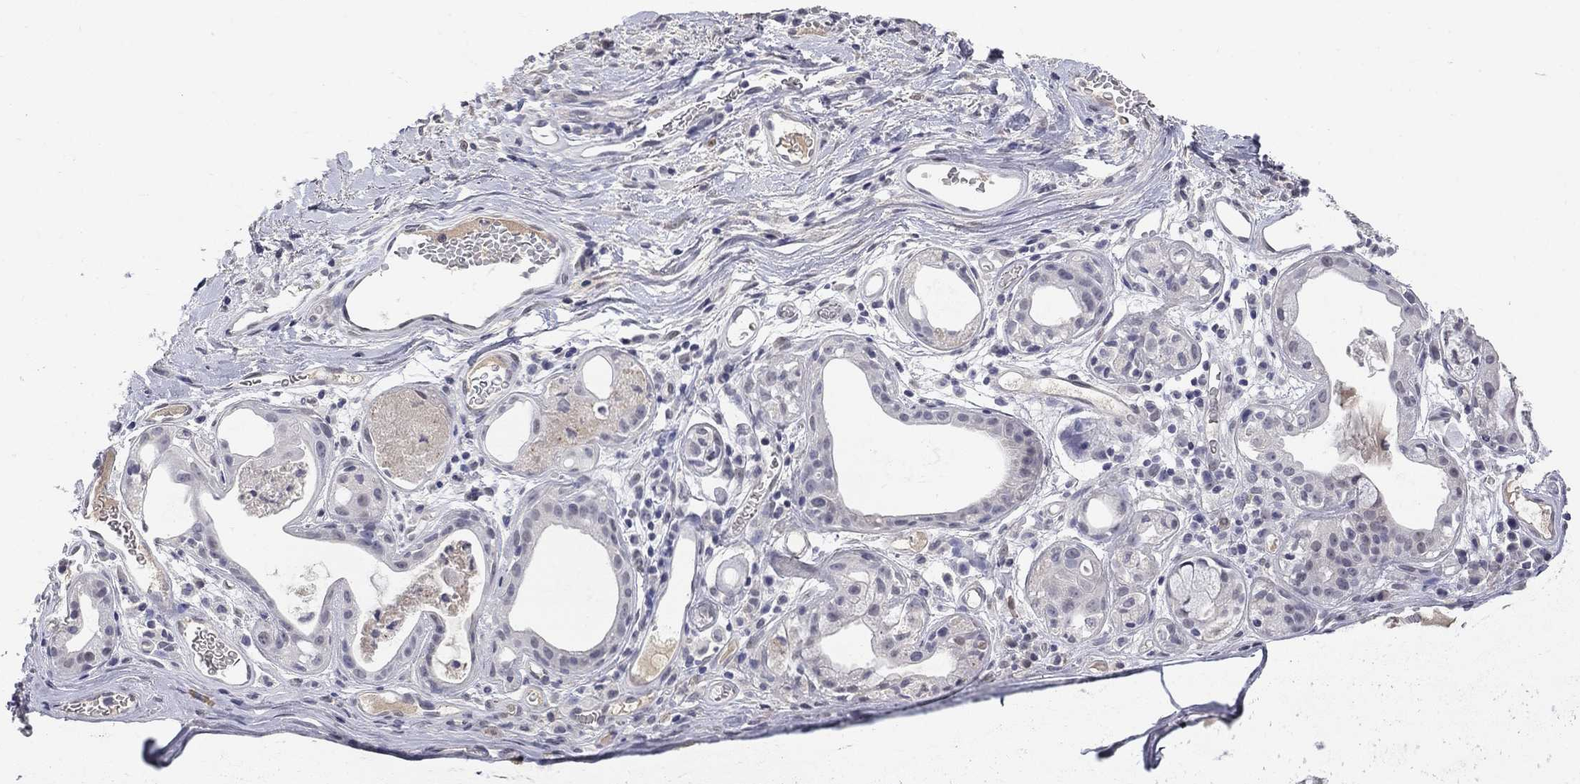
{"staining": {"intensity": "negative", "quantity": "none", "location": "none"}, "tissue": "soft tissue", "cell_type": "Fibroblasts", "image_type": "normal", "snomed": [{"axis": "morphology", "description": "Normal tissue, NOS"}, {"axis": "topography", "description": "Cartilage tissue"}], "caption": "Photomicrograph shows no protein staining in fibroblasts of unremarkable soft tissue. Brightfield microscopy of IHC stained with DAB (3,3'-diaminobenzidine) (brown) and hematoxylin (blue), captured at high magnification.", "gene": "SLC51A", "patient": {"sex": "male", "age": 81}}